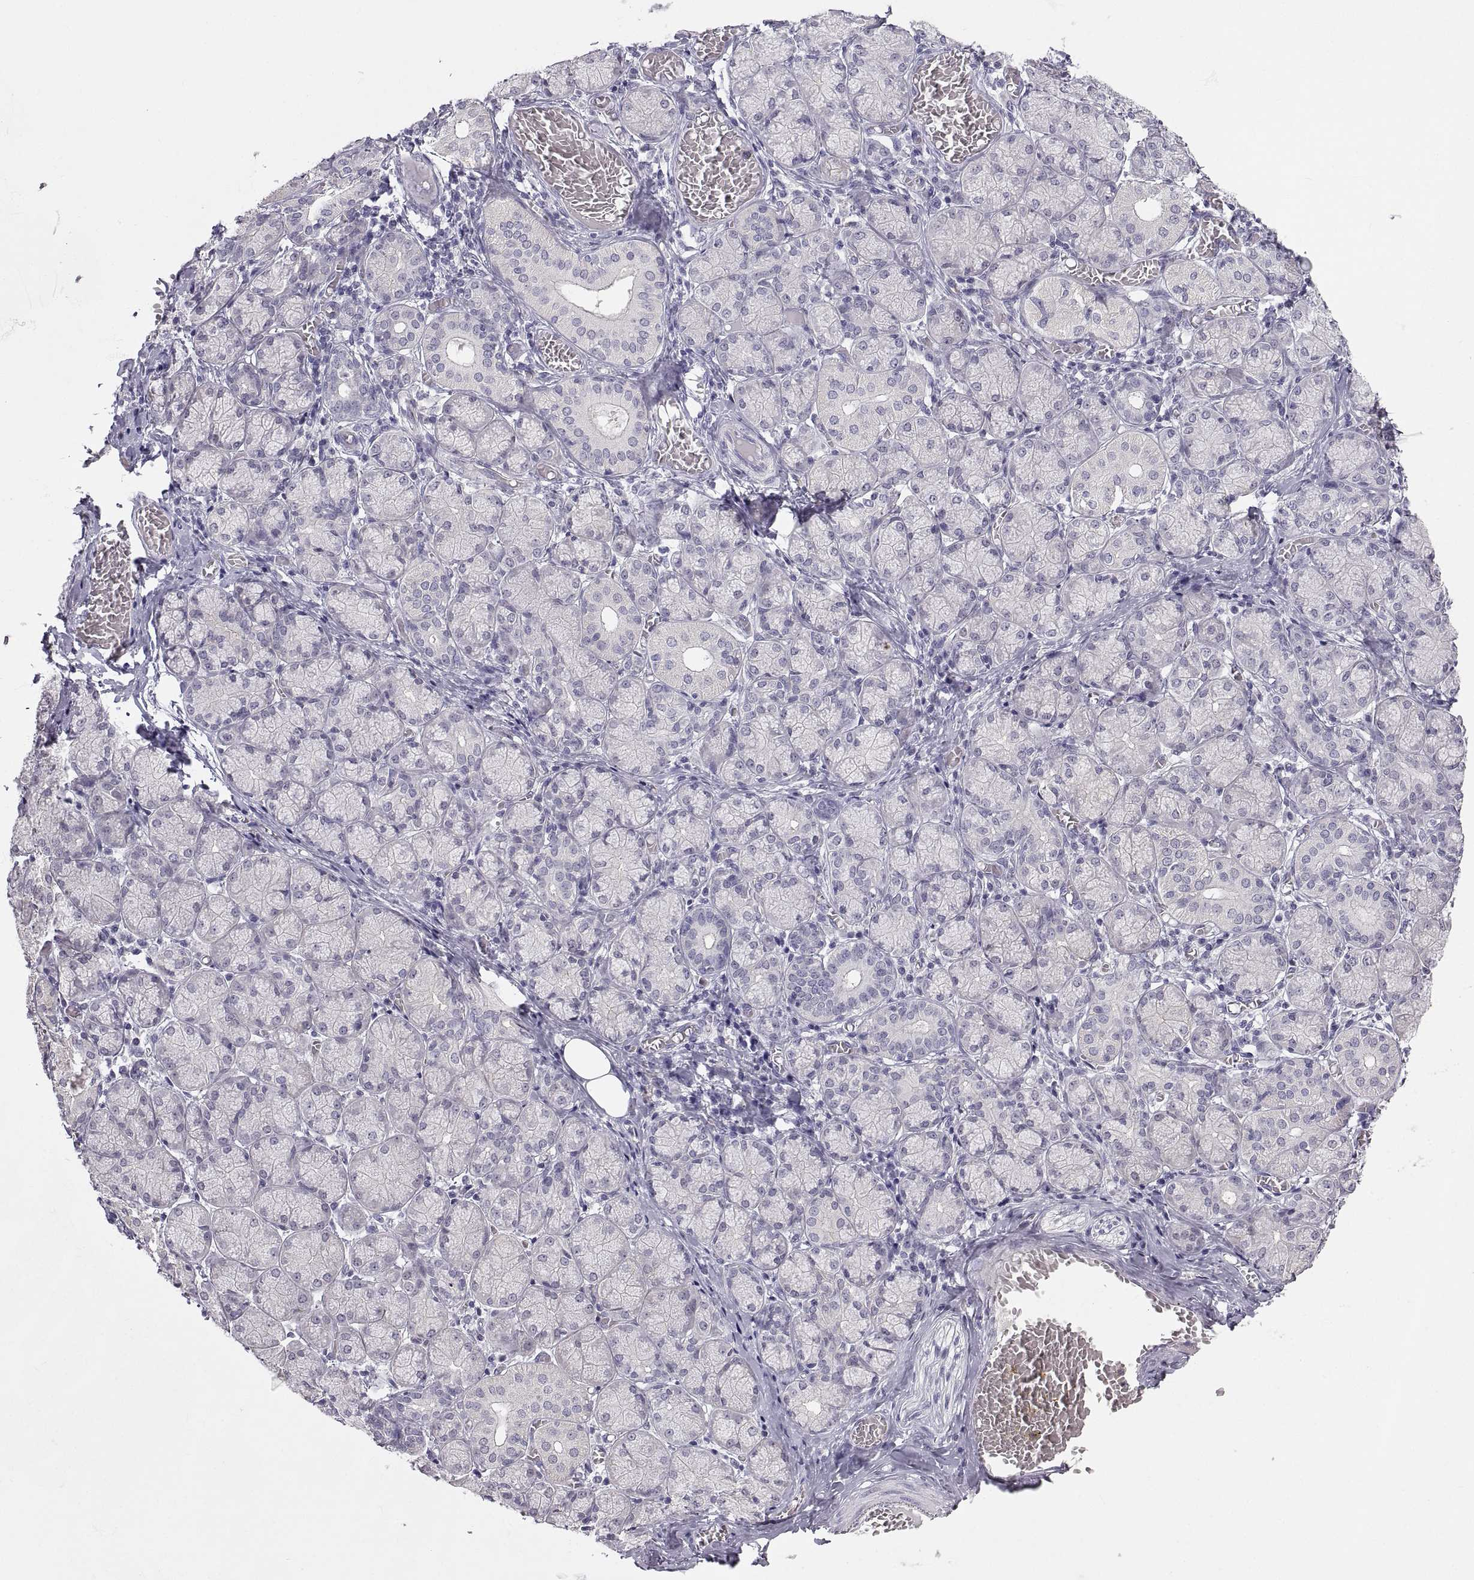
{"staining": {"intensity": "weak", "quantity": "<25%", "location": "cytoplasmic/membranous"}, "tissue": "salivary gland", "cell_type": "Glandular cells", "image_type": "normal", "snomed": [{"axis": "morphology", "description": "Normal tissue, NOS"}, {"axis": "topography", "description": "Salivary gland"}, {"axis": "topography", "description": "Peripheral nerve tissue"}], "caption": "DAB (3,3'-diaminobenzidine) immunohistochemical staining of benign human salivary gland shows no significant positivity in glandular cells.", "gene": "ZNF185", "patient": {"sex": "female", "age": 24}}